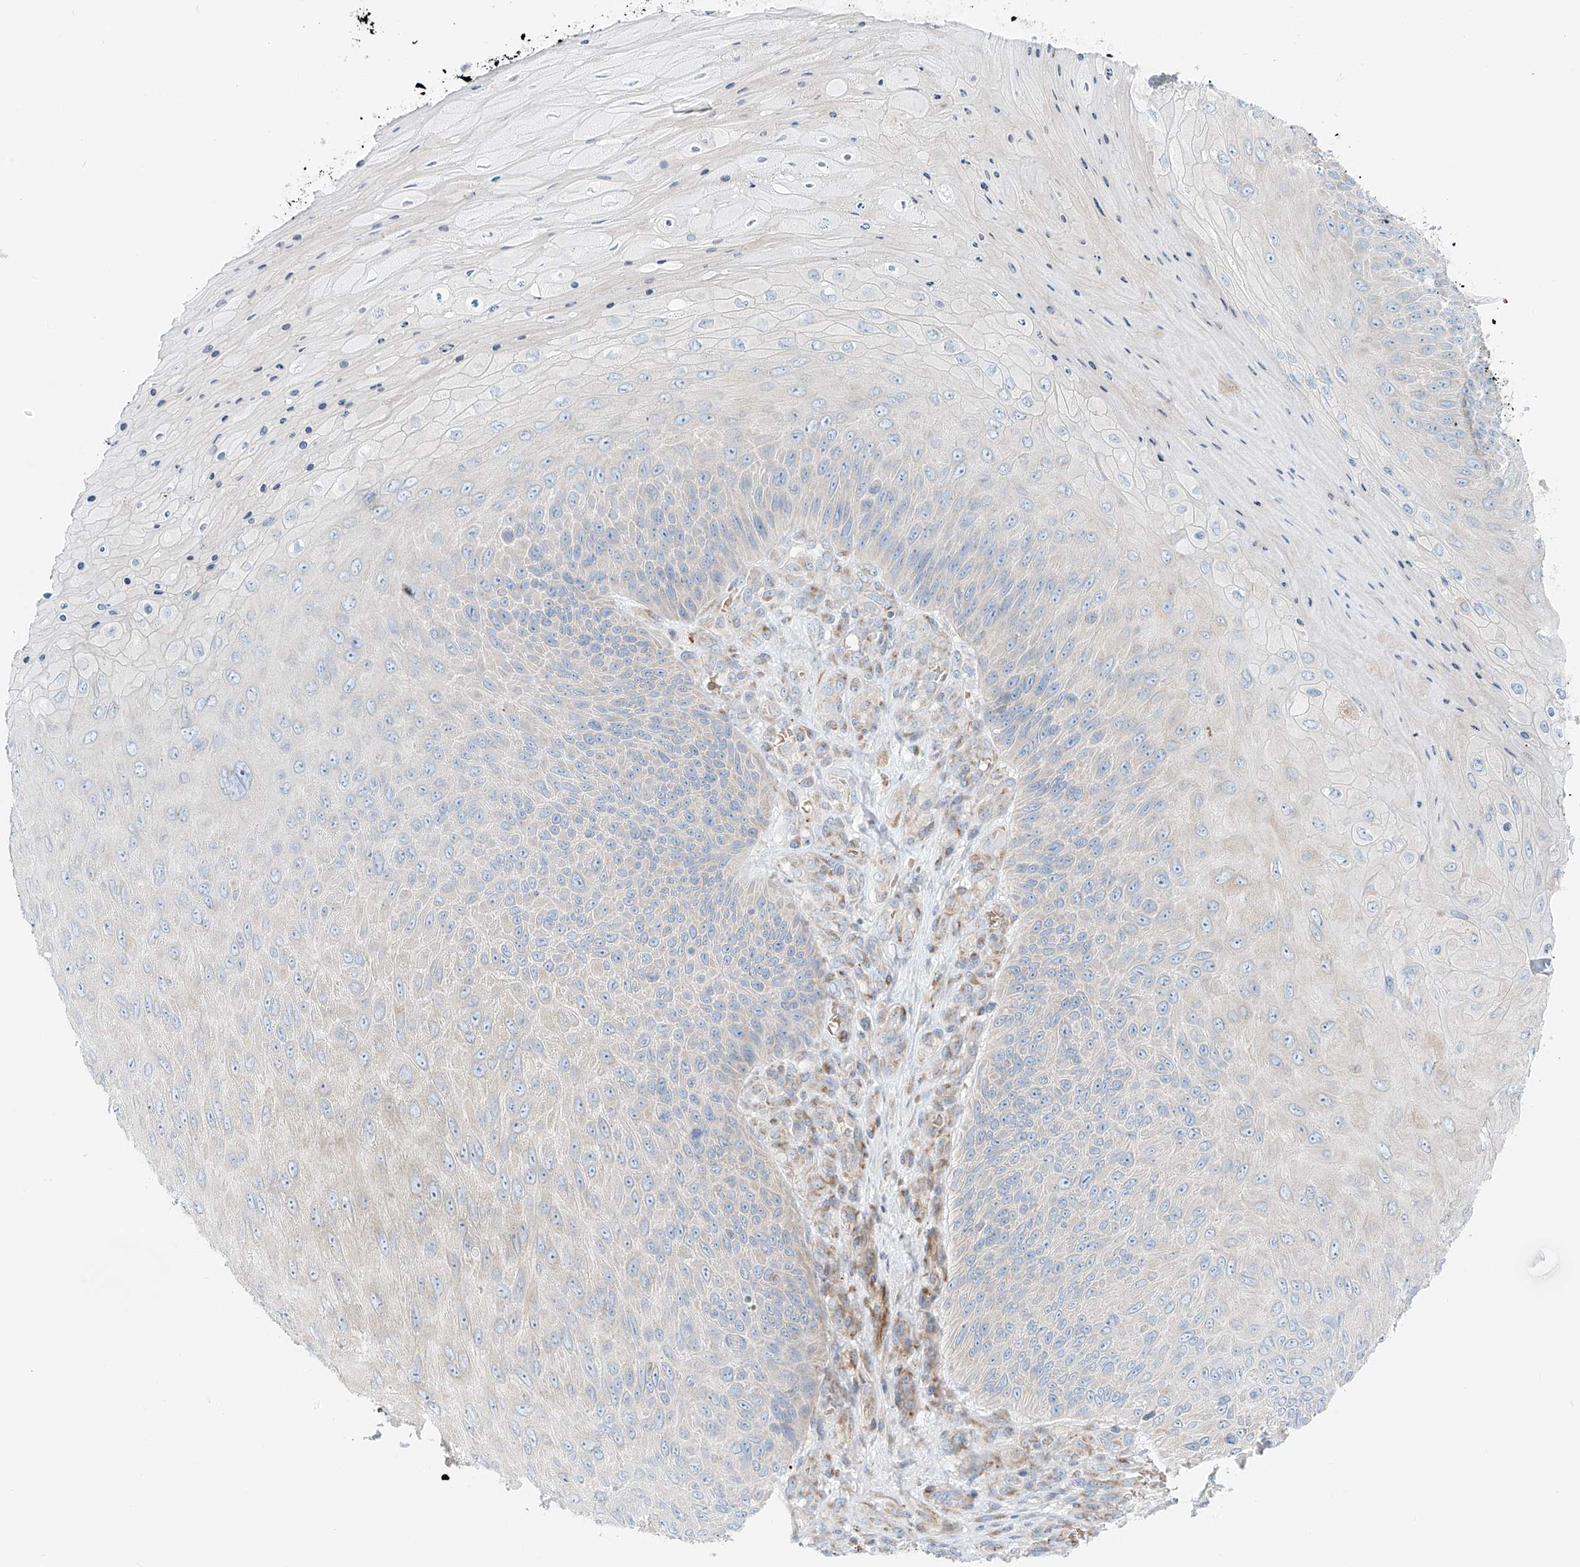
{"staining": {"intensity": "negative", "quantity": "none", "location": "none"}, "tissue": "skin cancer", "cell_type": "Tumor cells", "image_type": "cancer", "snomed": [{"axis": "morphology", "description": "Squamous cell carcinoma, NOS"}, {"axis": "topography", "description": "Skin"}], "caption": "This is an IHC image of skin squamous cell carcinoma. There is no expression in tumor cells.", "gene": "EIPR1", "patient": {"sex": "female", "age": 88}}